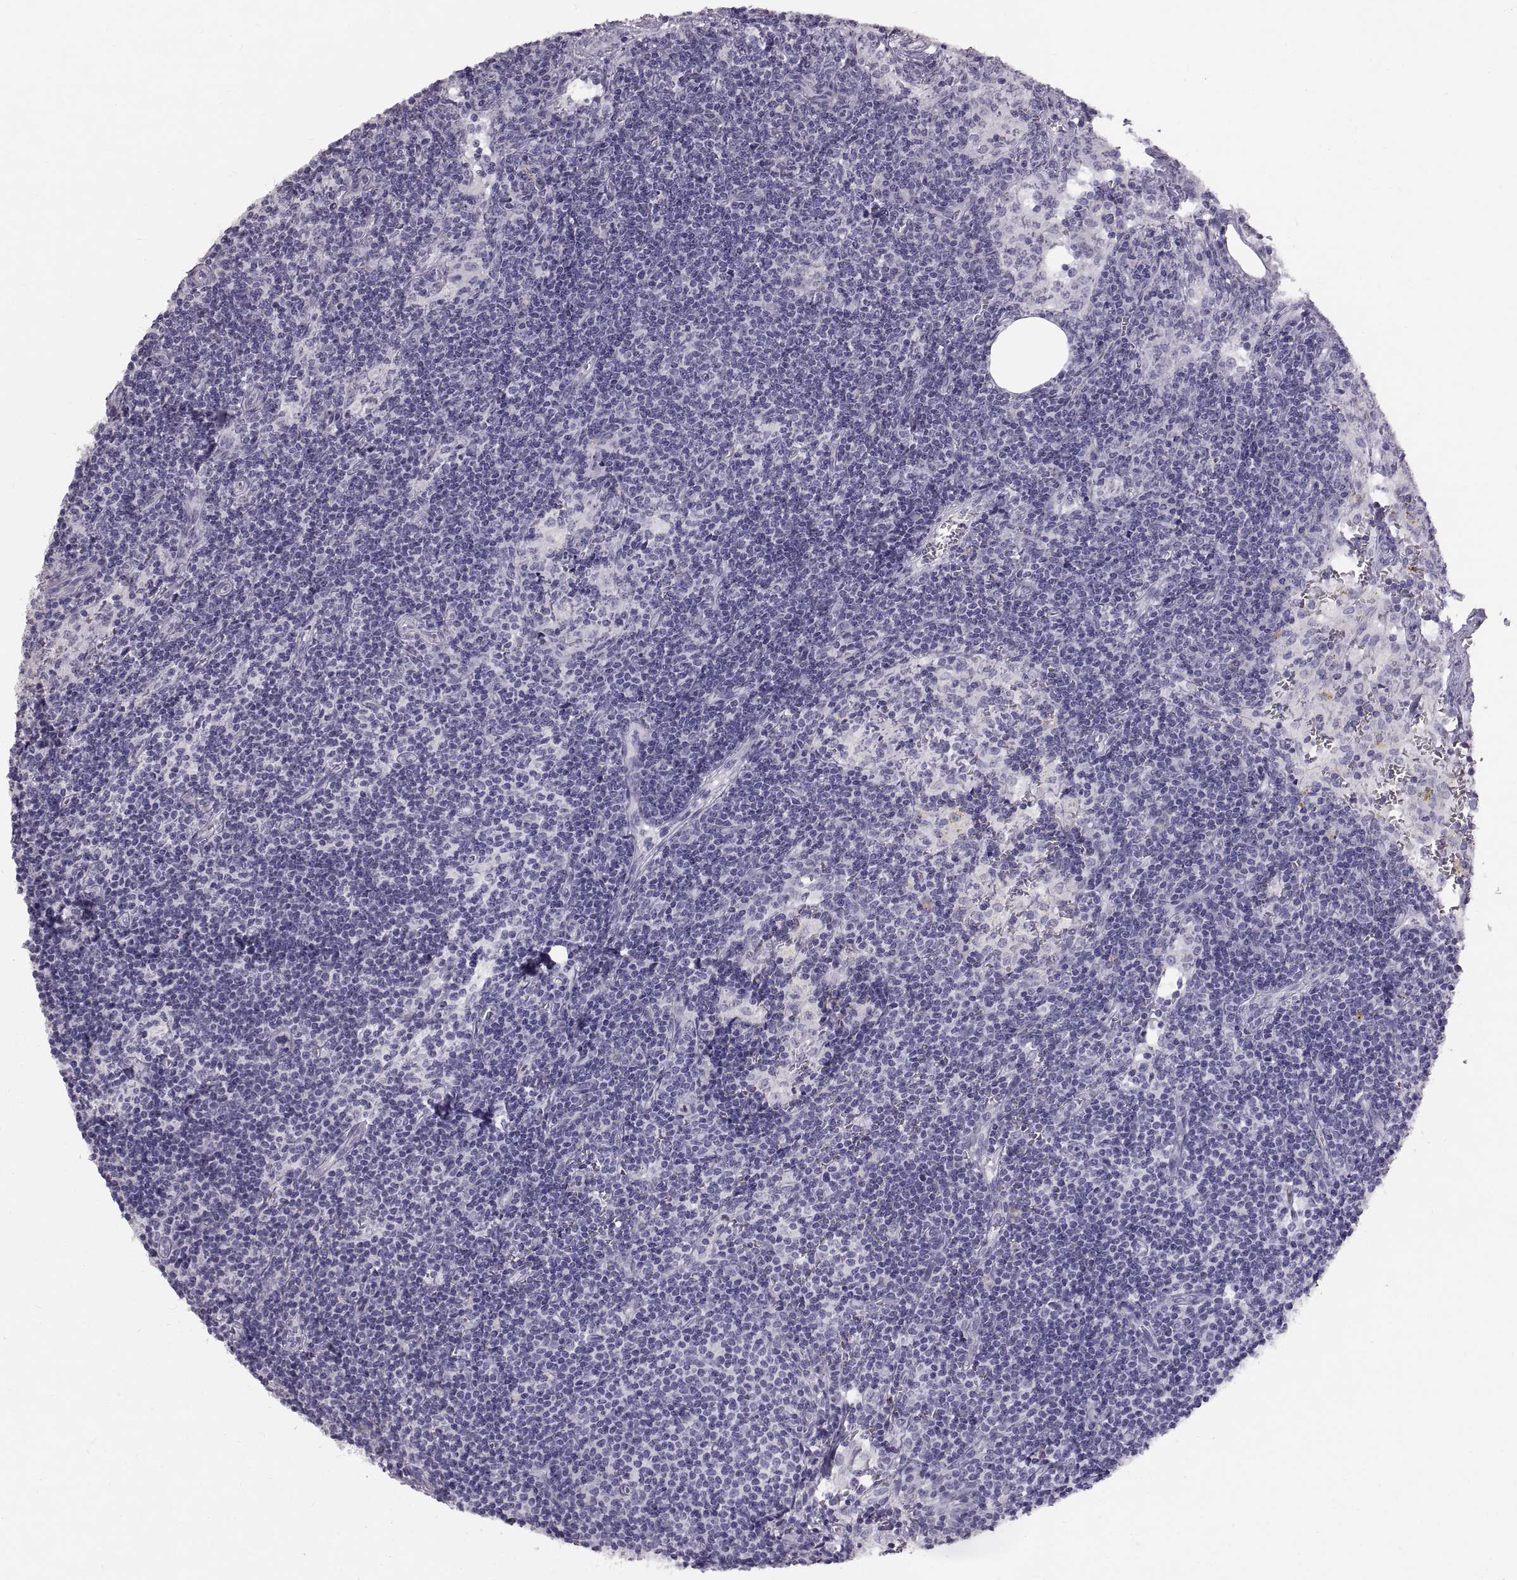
{"staining": {"intensity": "negative", "quantity": "none", "location": "none"}, "tissue": "lymph node", "cell_type": "Germinal center cells", "image_type": "normal", "snomed": [{"axis": "morphology", "description": "Normal tissue, NOS"}, {"axis": "topography", "description": "Lymph node"}], "caption": "High magnification brightfield microscopy of unremarkable lymph node stained with DAB (3,3'-diaminobenzidine) (brown) and counterstained with hematoxylin (blue): germinal center cells show no significant expression.", "gene": "SPACDR", "patient": {"sex": "female", "age": 50}}